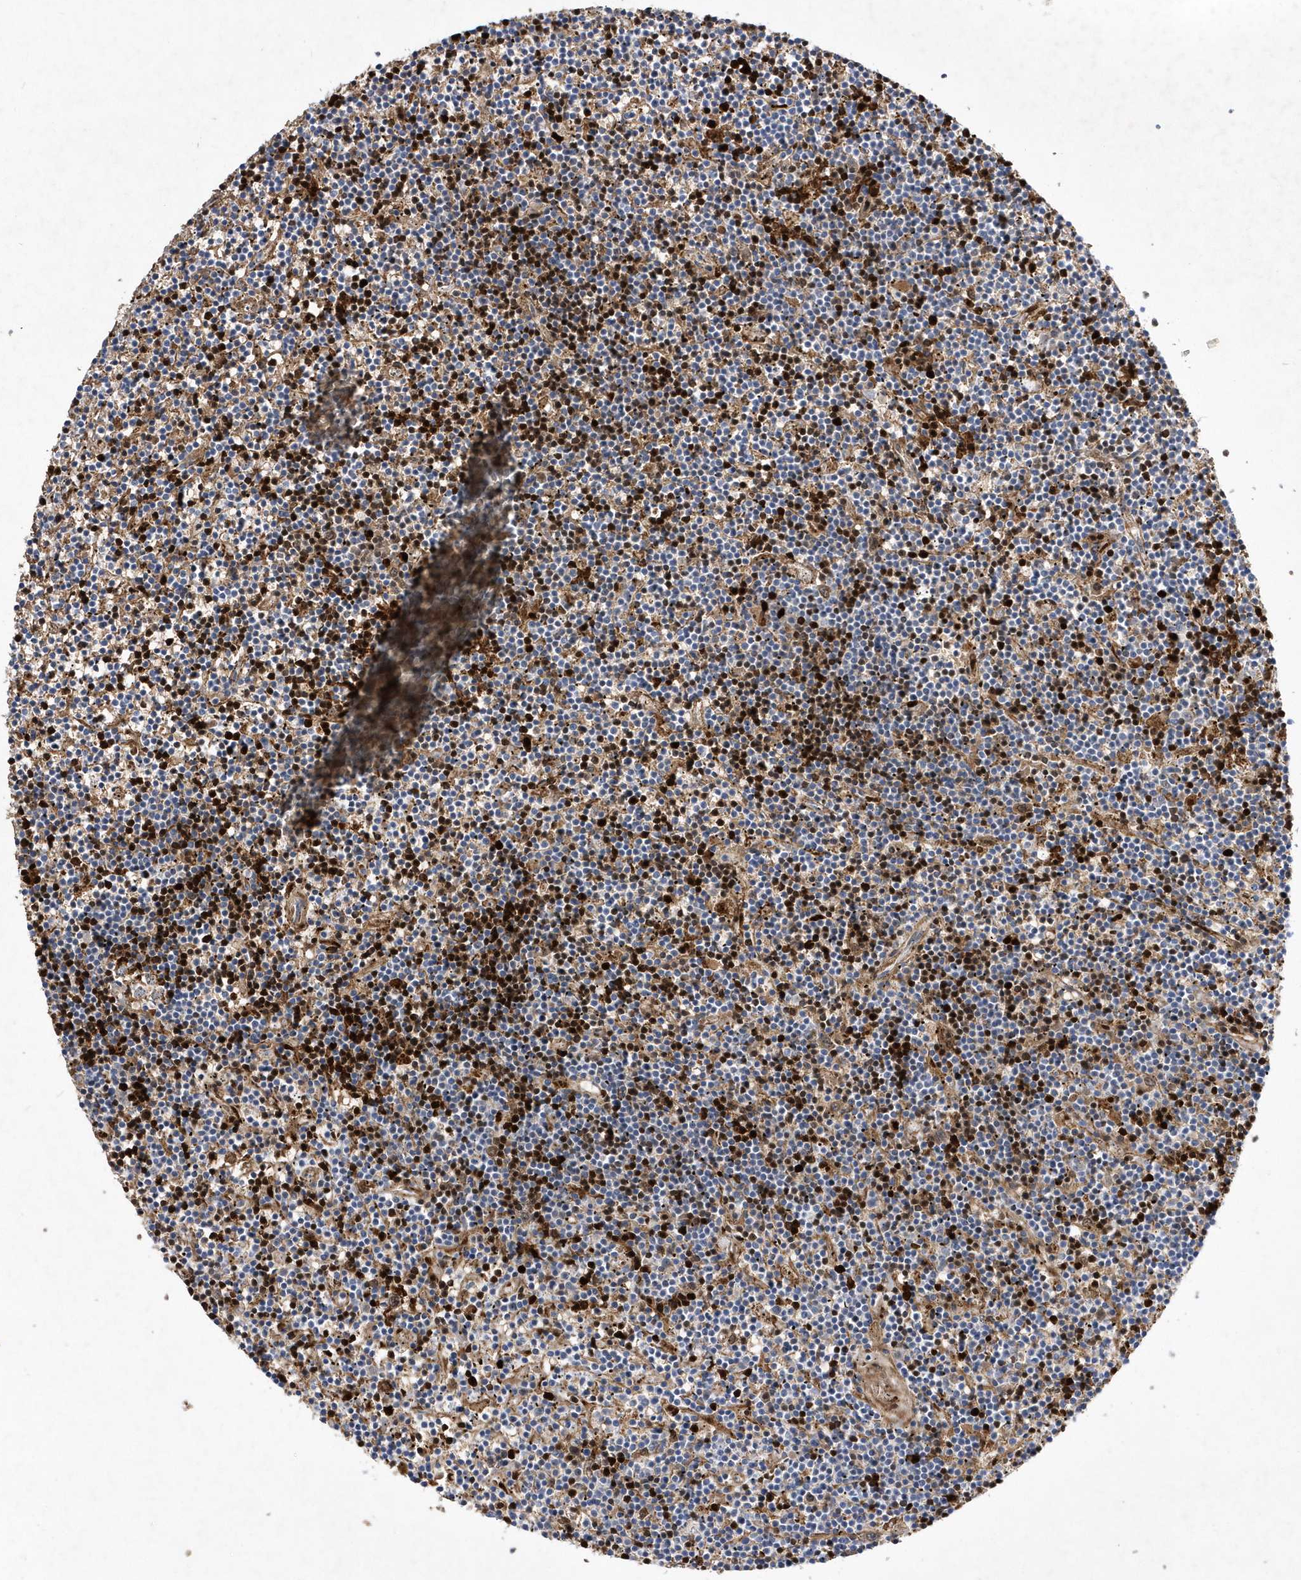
{"staining": {"intensity": "negative", "quantity": "none", "location": "none"}, "tissue": "lymphoma", "cell_type": "Tumor cells", "image_type": "cancer", "snomed": [{"axis": "morphology", "description": "Malignant lymphoma, non-Hodgkin's type, Low grade"}, {"axis": "topography", "description": "Spleen"}], "caption": "Human malignant lymphoma, non-Hodgkin's type (low-grade) stained for a protein using IHC reveals no staining in tumor cells.", "gene": "ZNF875", "patient": {"sex": "male", "age": 76}}